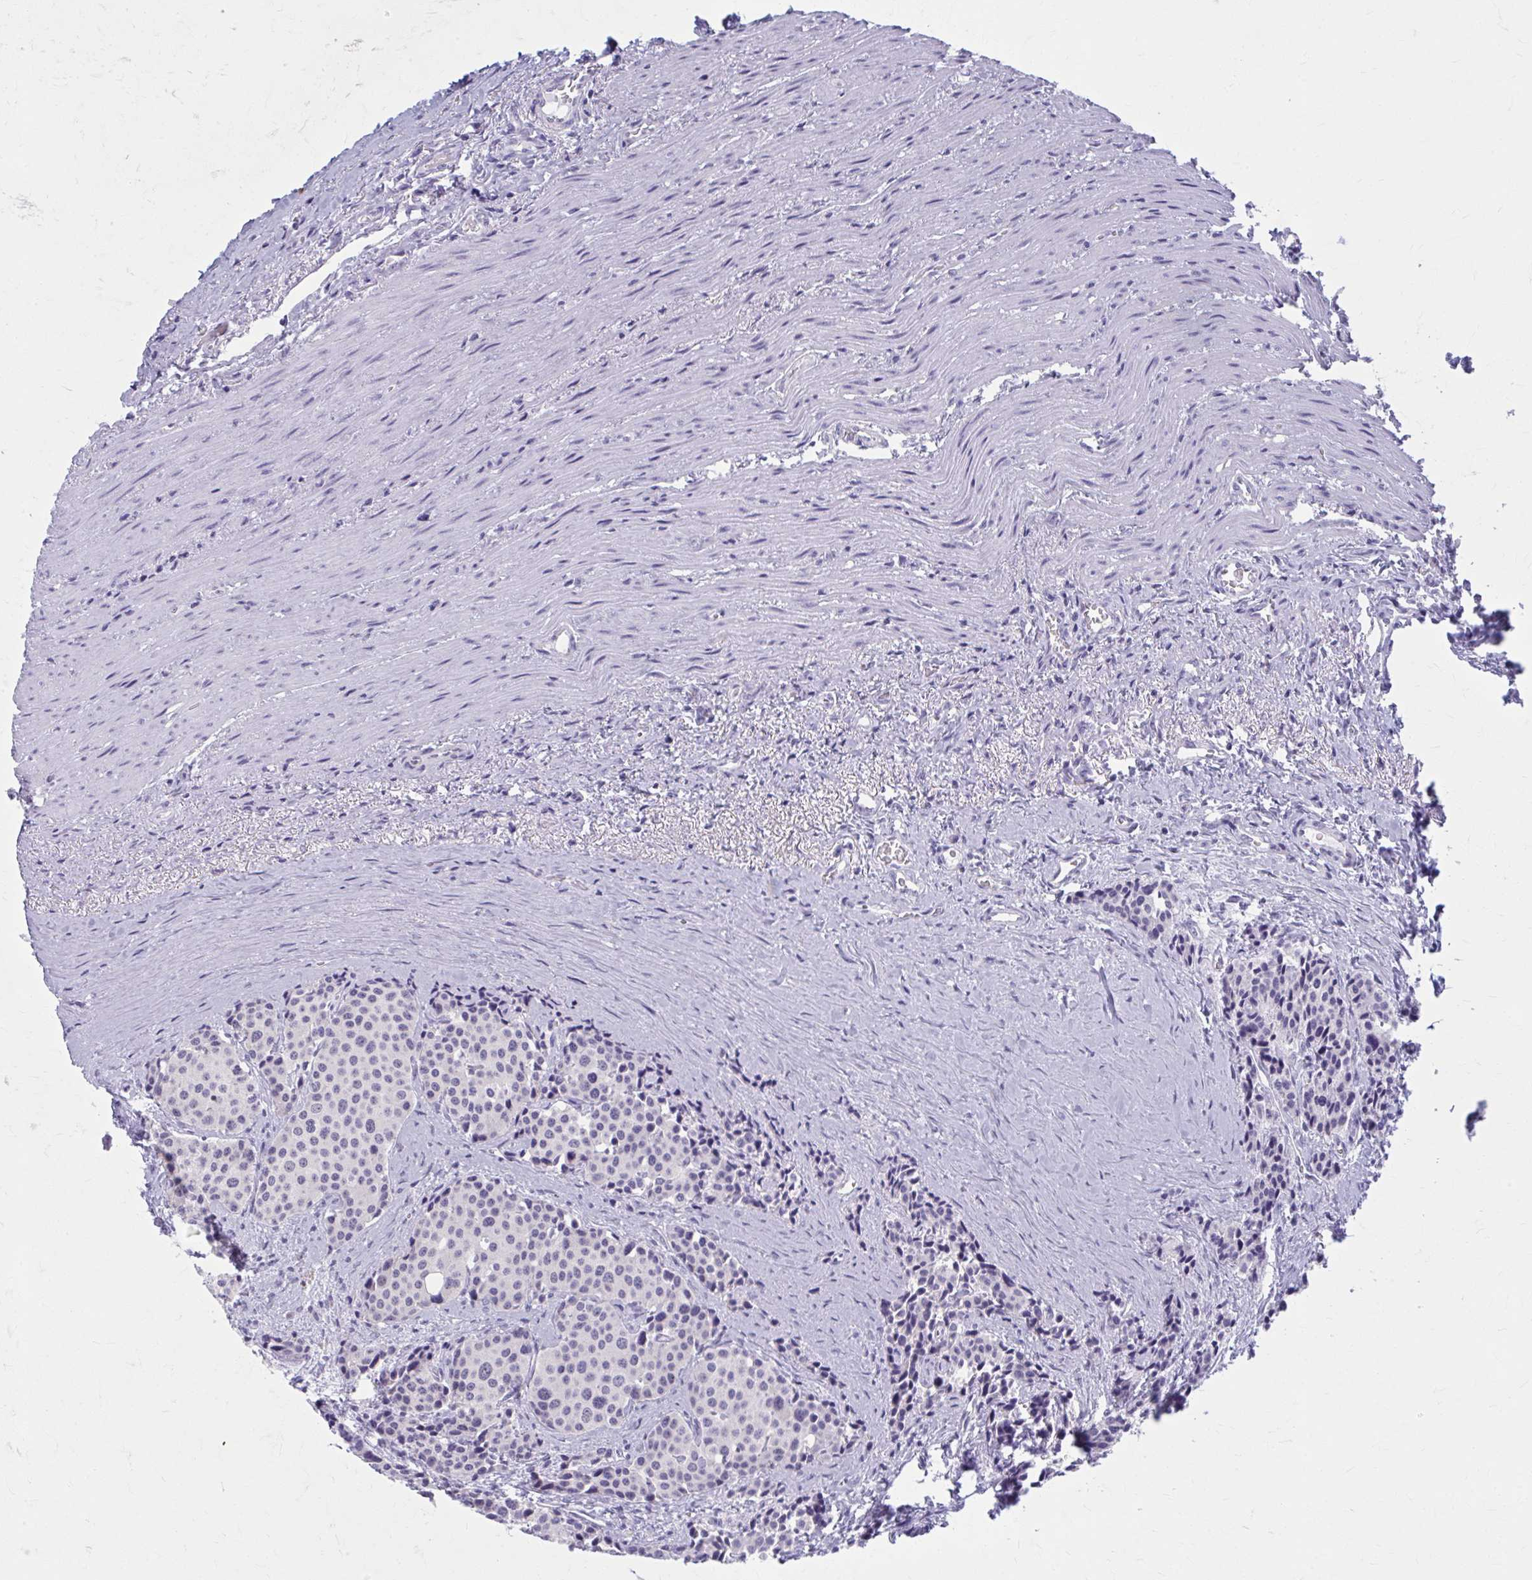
{"staining": {"intensity": "negative", "quantity": "none", "location": "none"}, "tissue": "carcinoid", "cell_type": "Tumor cells", "image_type": "cancer", "snomed": [{"axis": "morphology", "description": "Carcinoid, malignant, NOS"}, {"axis": "topography", "description": "Small intestine"}], "caption": "A high-resolution micrograph shows immunohistochemistry staining of carcinoid, which displays no significant expression in tumor cells.", "gene": "CCDC105", "patient": {"sex": "male", "age": 73}}